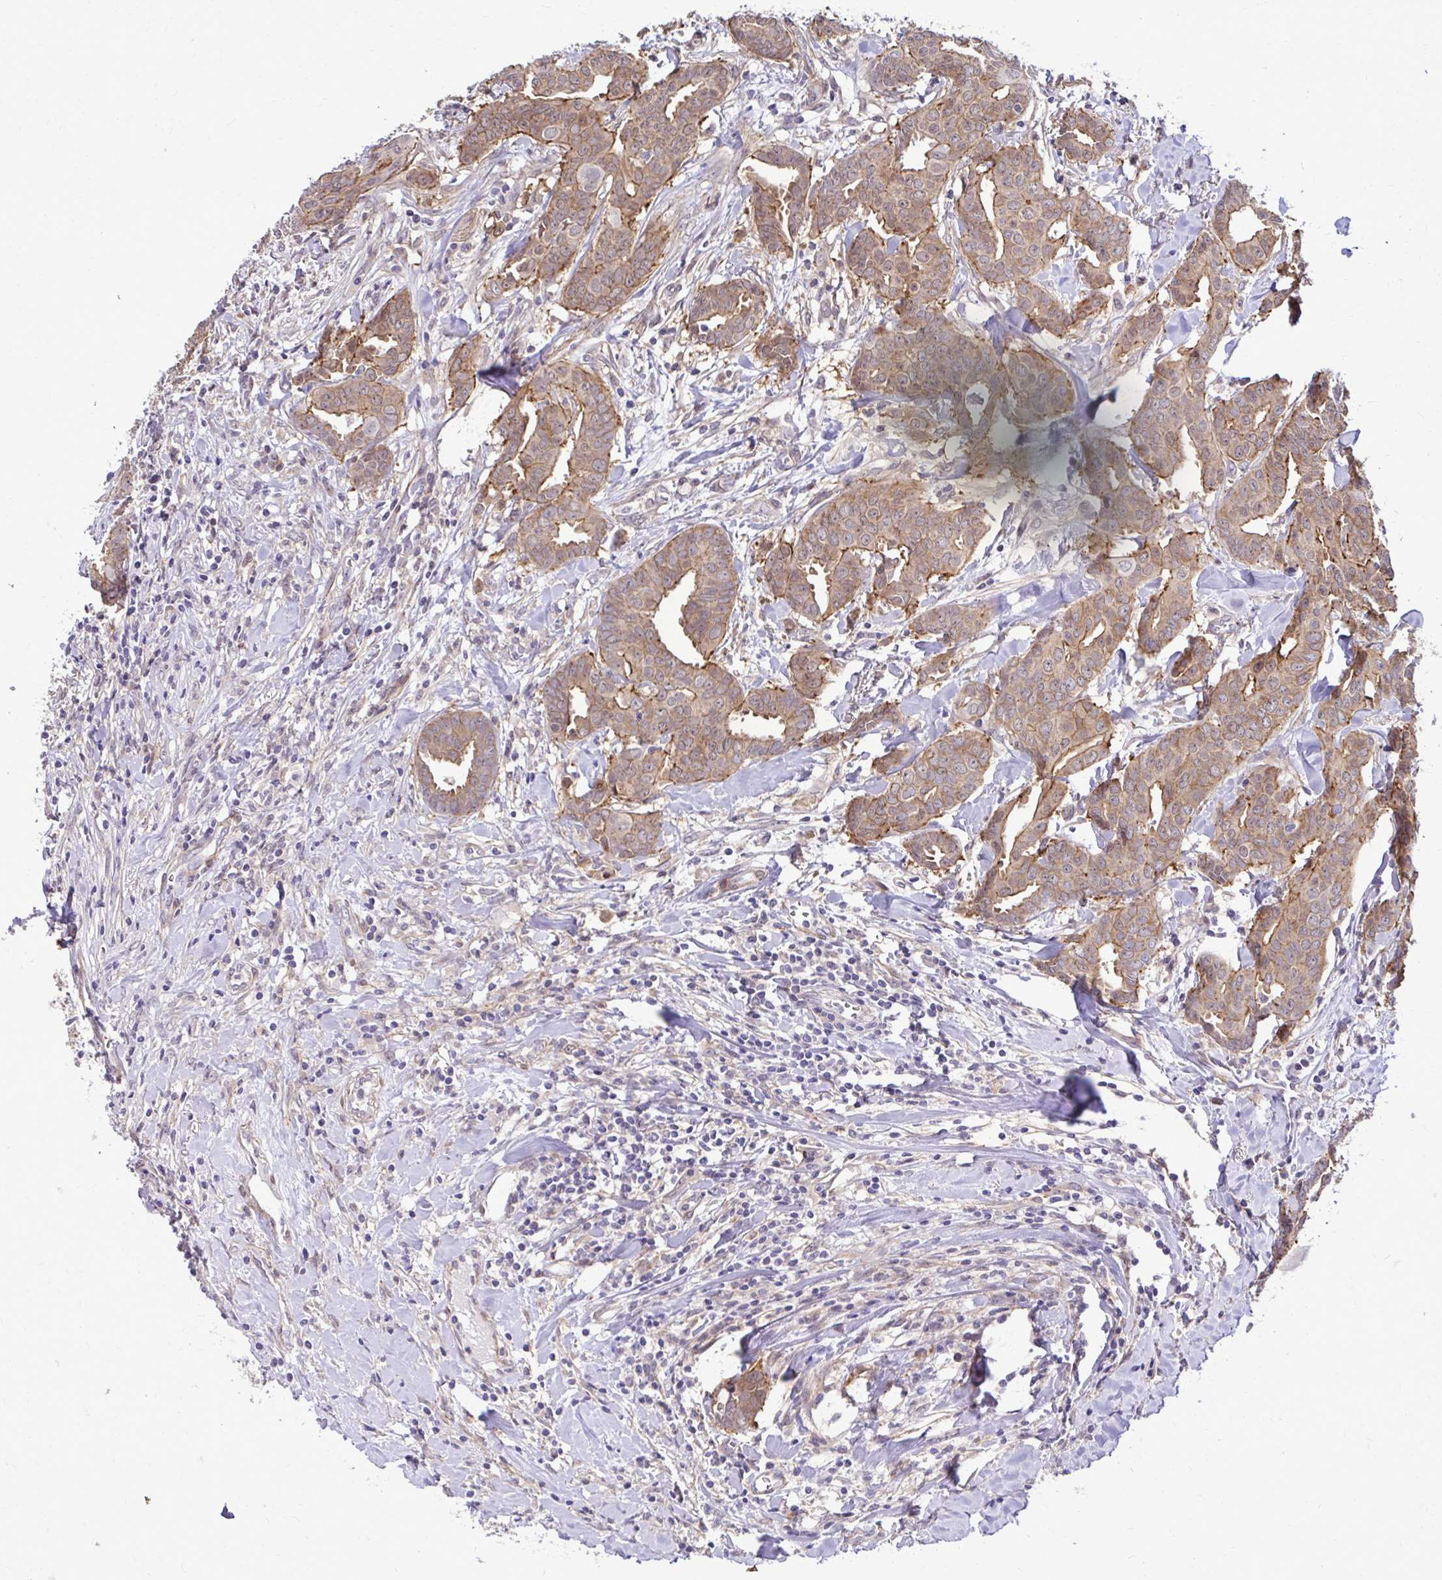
{"staining": {"intensity": "moderate", "quantity": ">75%", "location": "cytoplasmic/membranous"}, "tissue": "breast cancer", "cell_type": "Tumor cells", "image_type": "cancer", "snomed": [{"axis": "morphology", "description": "Duct carcinoma"}, {"axis": "topography", "description": "Breast"}], "caption": "Moderate cytoplasmic/membranous positivity for a protein is identified in approximately >75% of tumor cells of breast cancer using immunohistochemistry.", "gene": "TRIP6", "patient": {"sex": "female", "age": 45}}